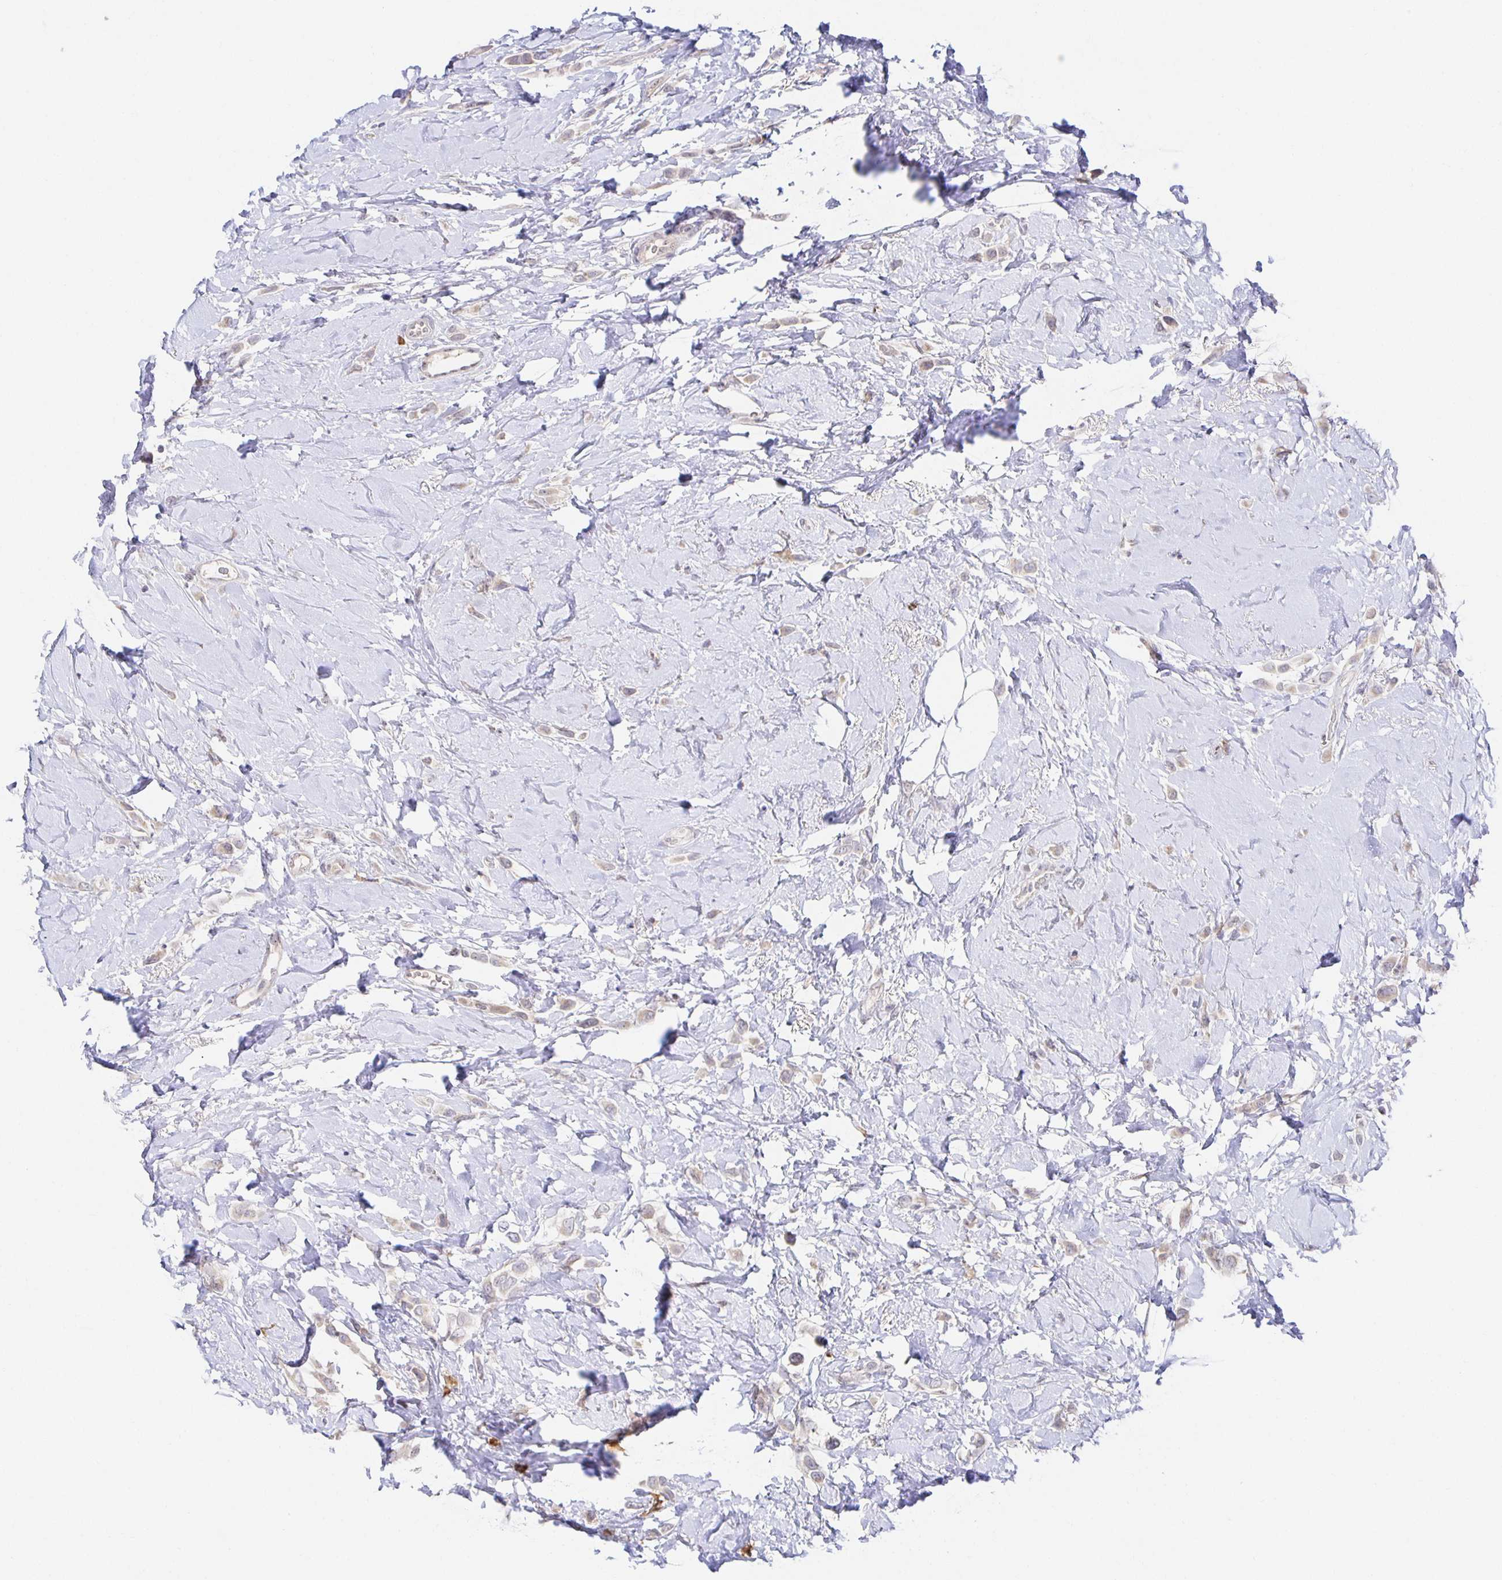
{"staining": {"intensity": "negative", "quantity": "none", "location": "none"}, "tissue": "breast cancer", "cell_type": "Tumor cells", "image_type": "cancer", "snomed": [{"axis": "morphology", "description": "Lobular carcinoma"}, {"axis": "topography", "description": "Breast"}], "caption": "Tumor cells are negative for brown protein staining in breast cancer.", "gene": "BAD", "patient": {"sex": "female", "age": 66}}